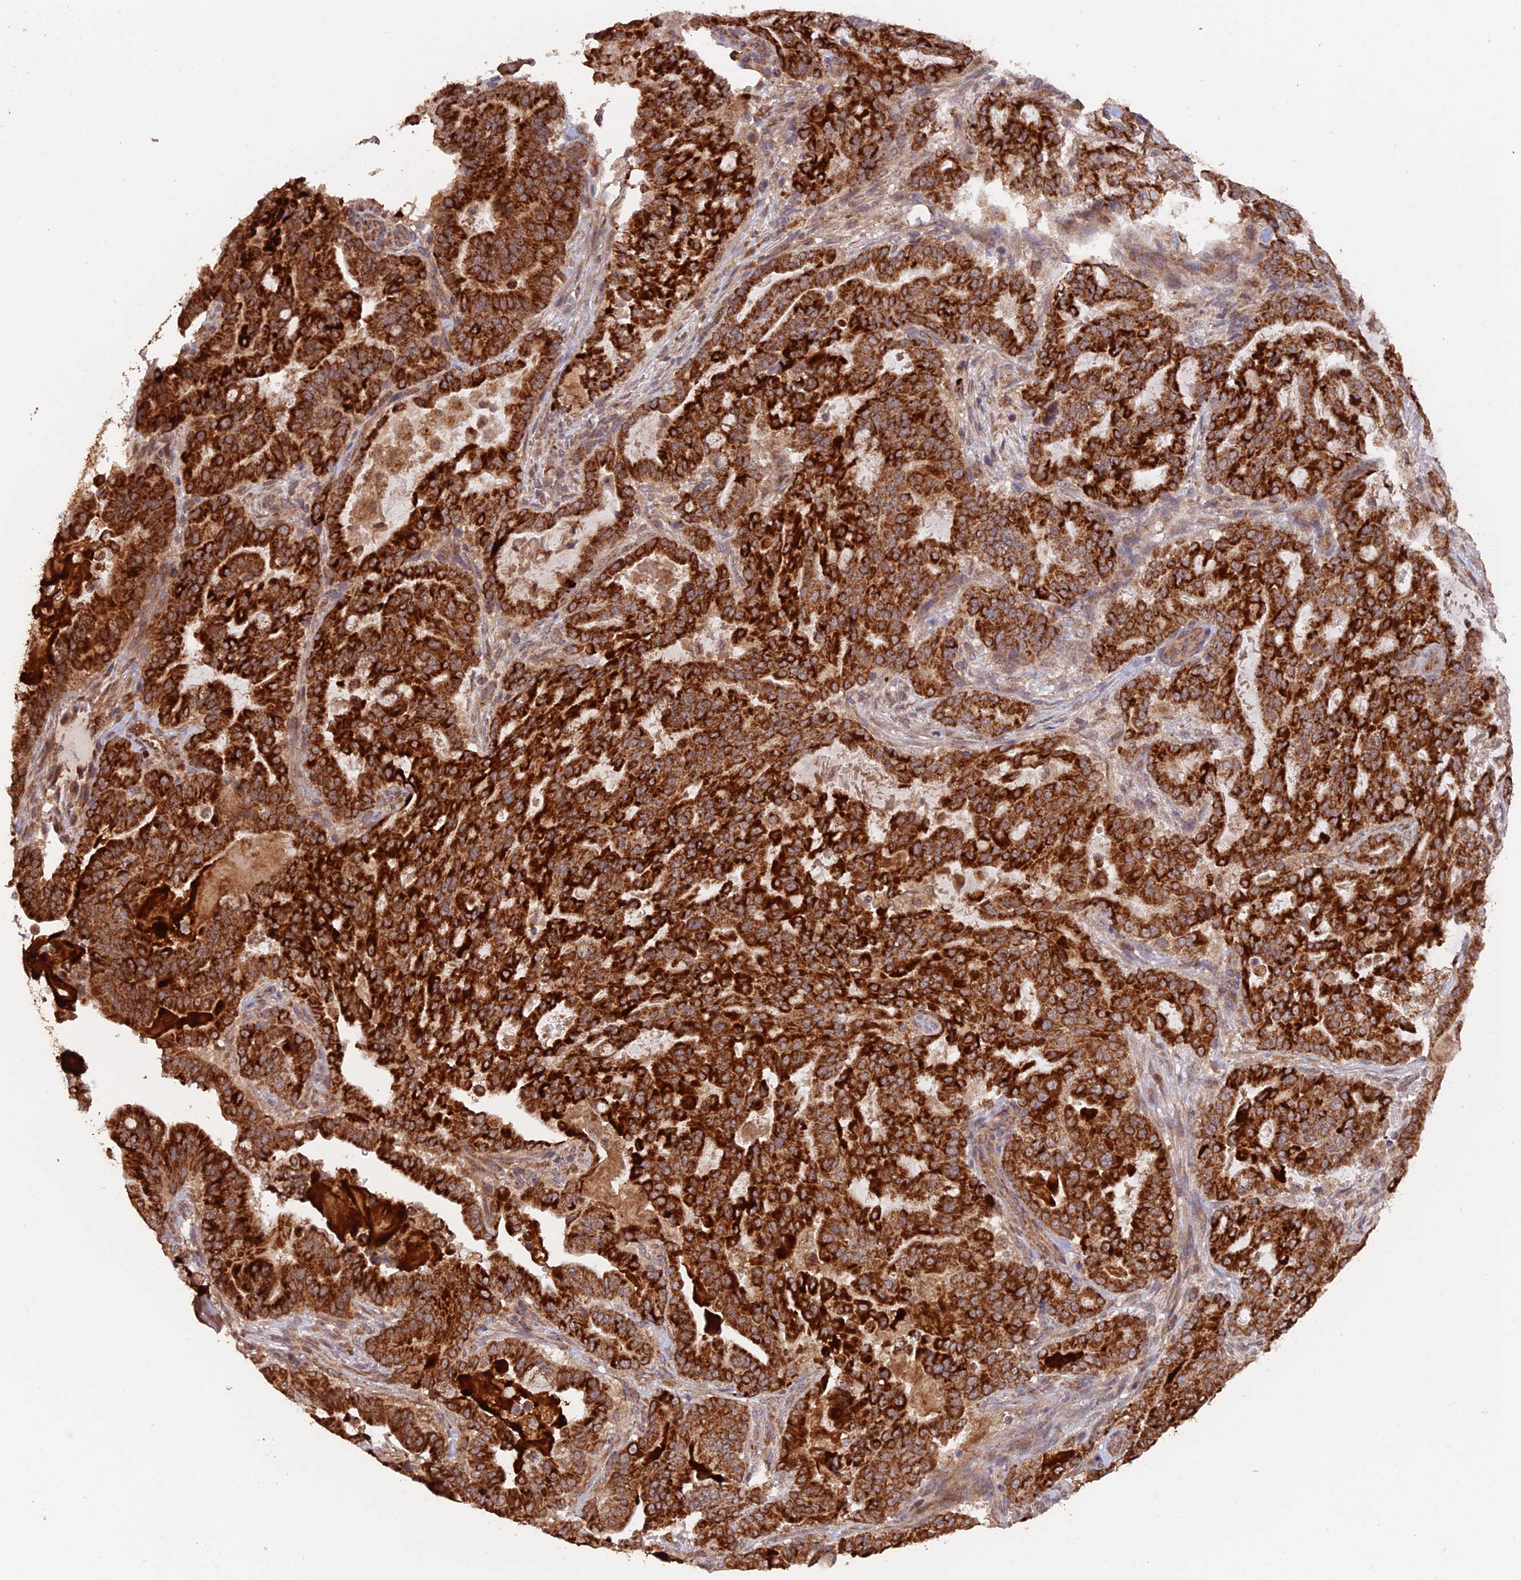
{"staining": {"intensity": "strong", "quantity": ">75%", "location": "cytoplasmic/membranous"}, "tissue": "pancreatic cancer", "cell_type": "Tumor cells", "image_type": "cancer", "snomed": [{"axis": "morphology", "description": "Adenocarcinoma, NOS"}, {"axis": "topography", "description": "Pancreas"}], "caption": "Pancreatic cancer stained for a protein exhibits strong cytoplasmic/membranous positivity in tumor cells.", "gene": "IFT22", "patient": {"sex": "male", "age": 63}}